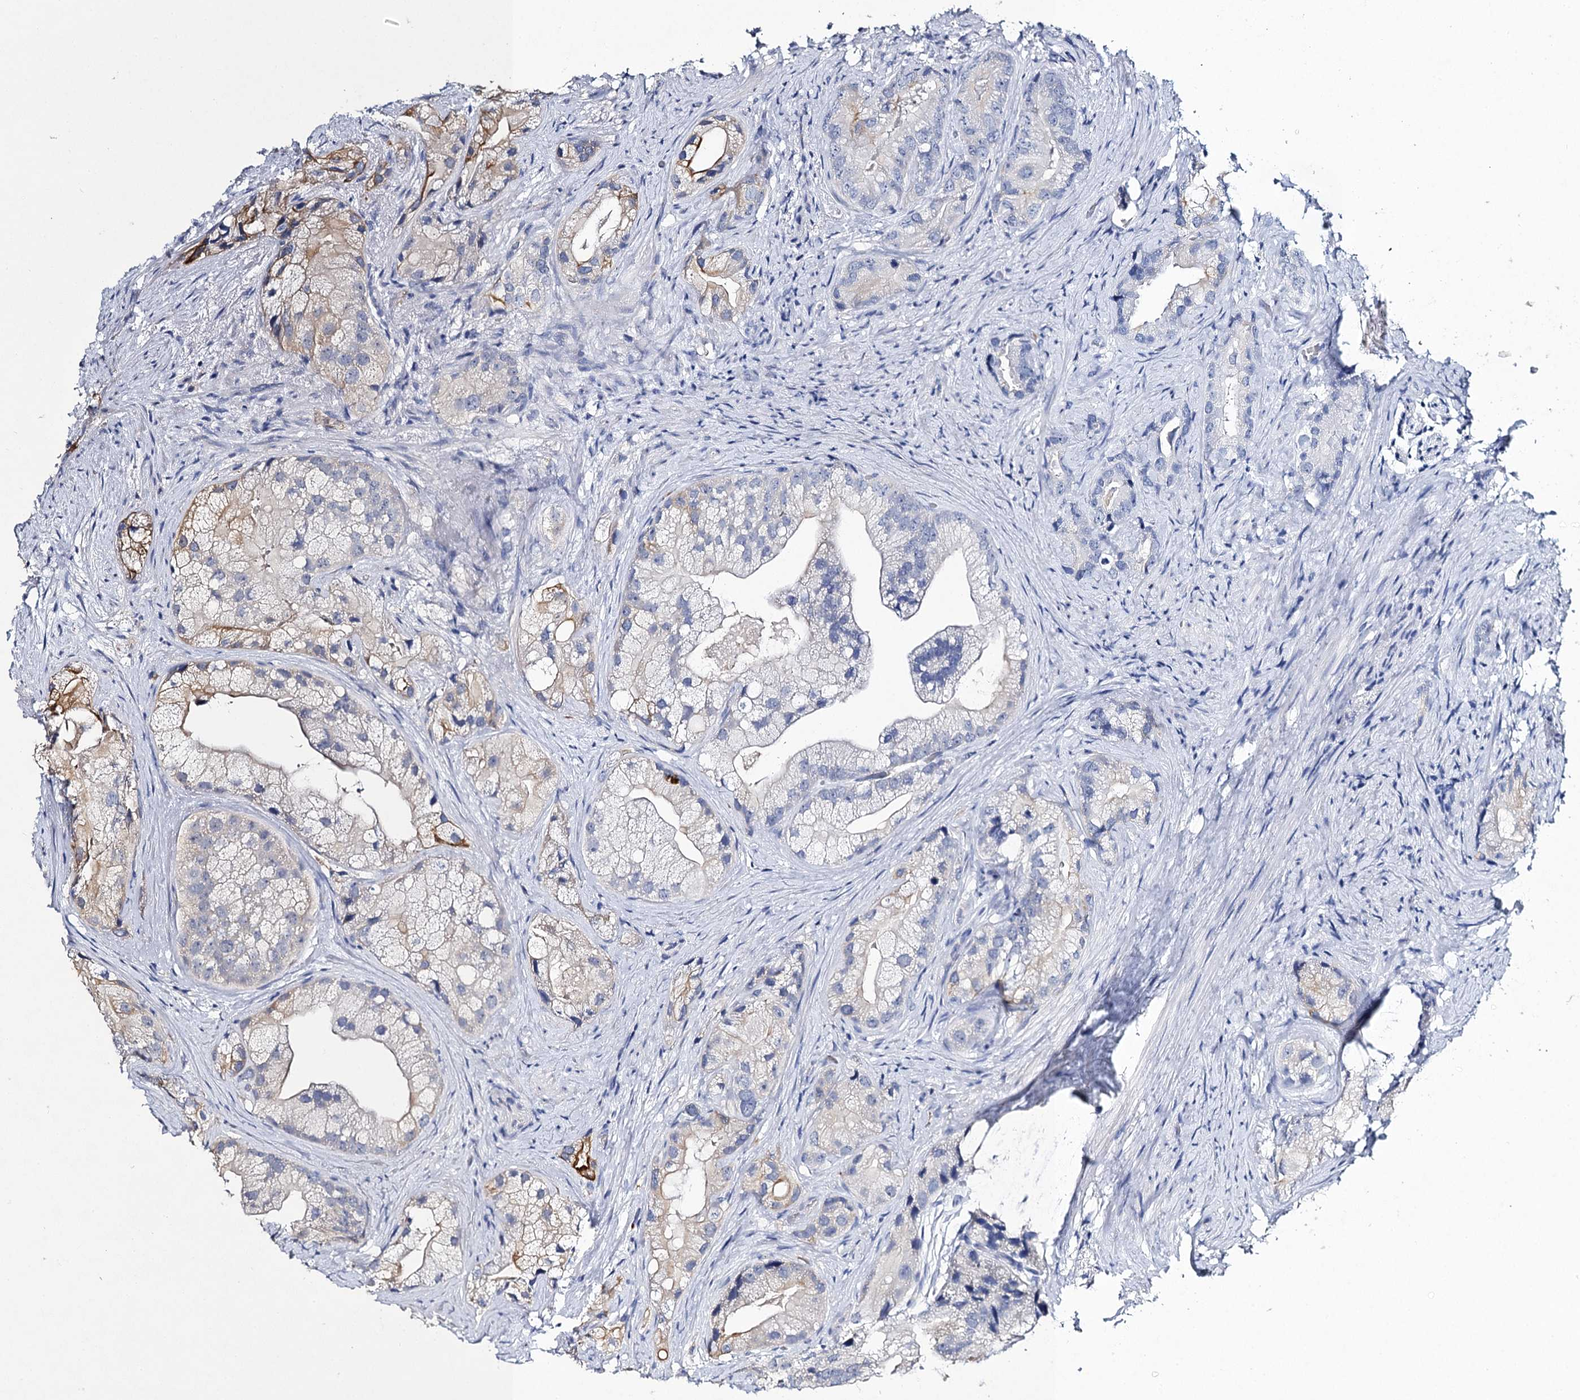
{"staining": {"intensity": "negative", "quantity": "none", "location": "none"}, "tissue": "prostate cancer", "cell_type": "Tumor cells", "image_type": "cancer", "snomed": [{"axis": "morphology", "description": "Adenocarcinoma, Low grade"}, {"axis": "topography", "description": "Prostate"}], "caption": "Micrograph shows no significant protein positivity in tumor cells of adenocarcinoma (low-grade) (prostate).", "gene": "SLC11A2", "patient": {"sex": "male", "age": 71}}